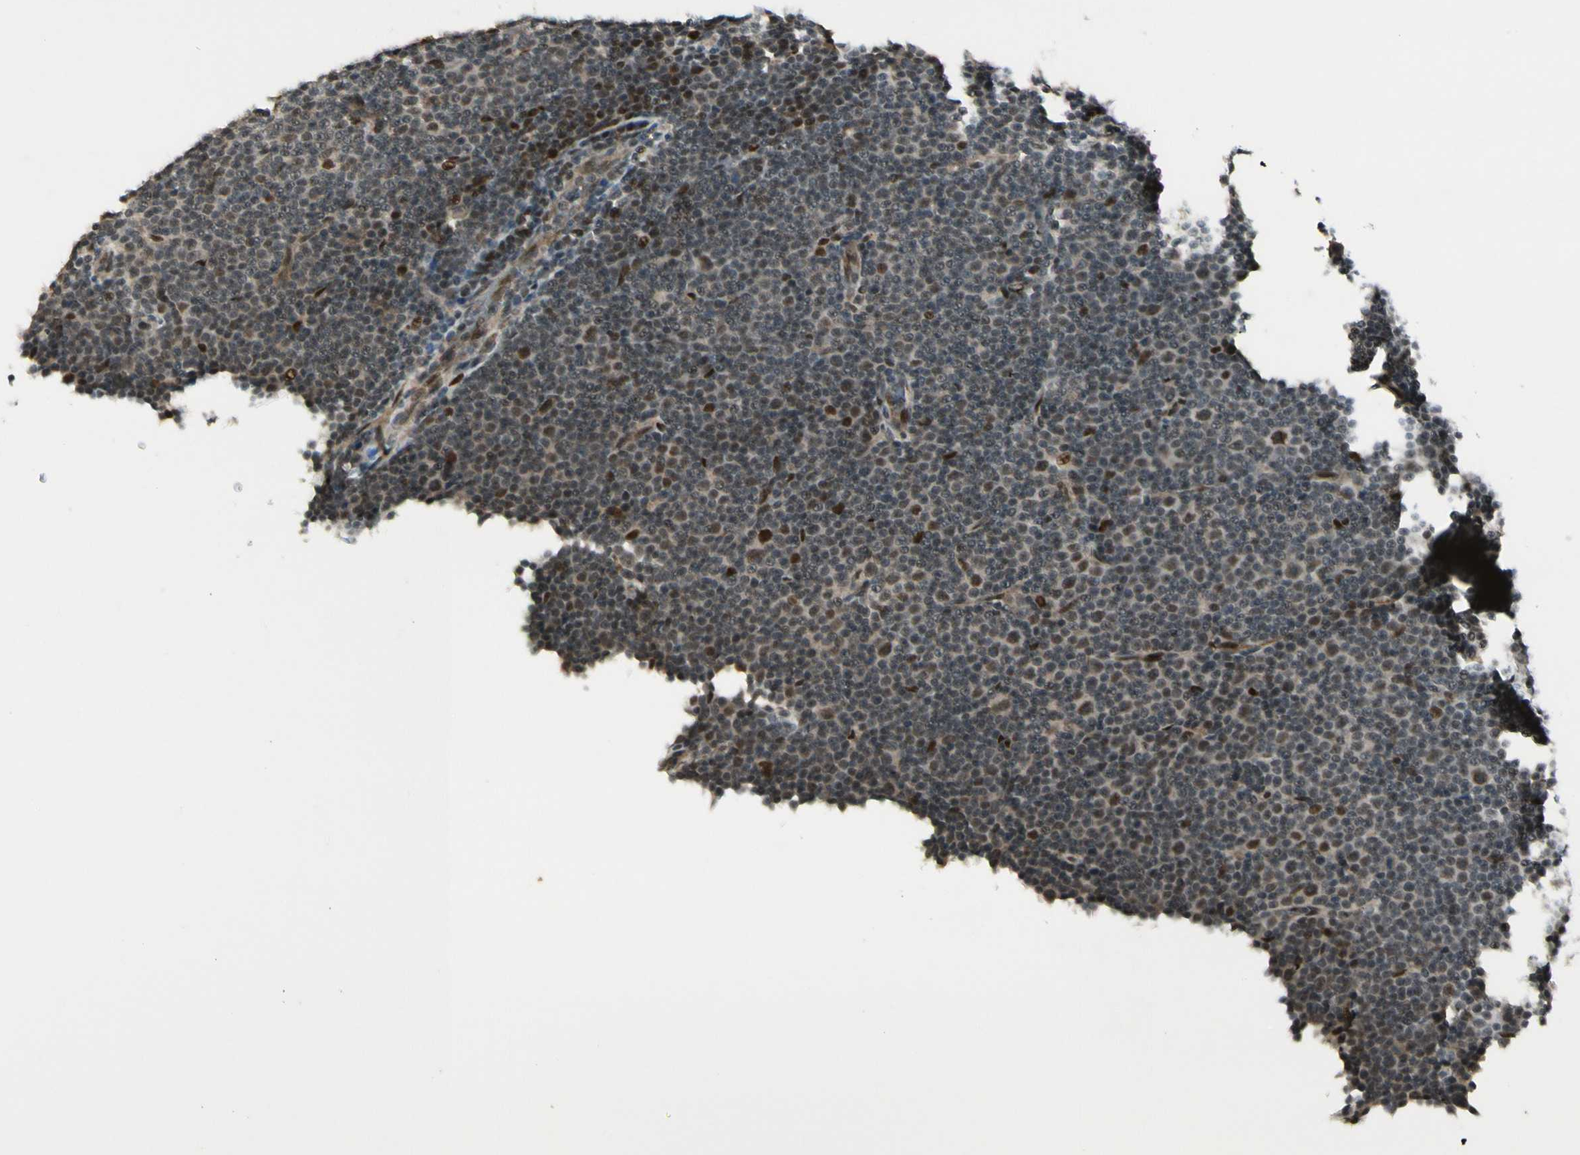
{"staining": {"intensity": "weak", "quantity": ">75%", "location": "nuclear"}, "tissue": "lymphoma", "cell_type": "Tumor cells", "image_type": "cancer", "snomed": [{"axis": "morphology", "description": "Malignant lymphoma, non-Hodgkin's type, Low grade"}, {"axis": "topography", "description": "Lymph node"}], "caption": "Human lymphoma stained with a protein marker demonstrates weak staining in tumor cells.", "gene": "CDK11A", "patient": {"sex": "female", "age": 67}}